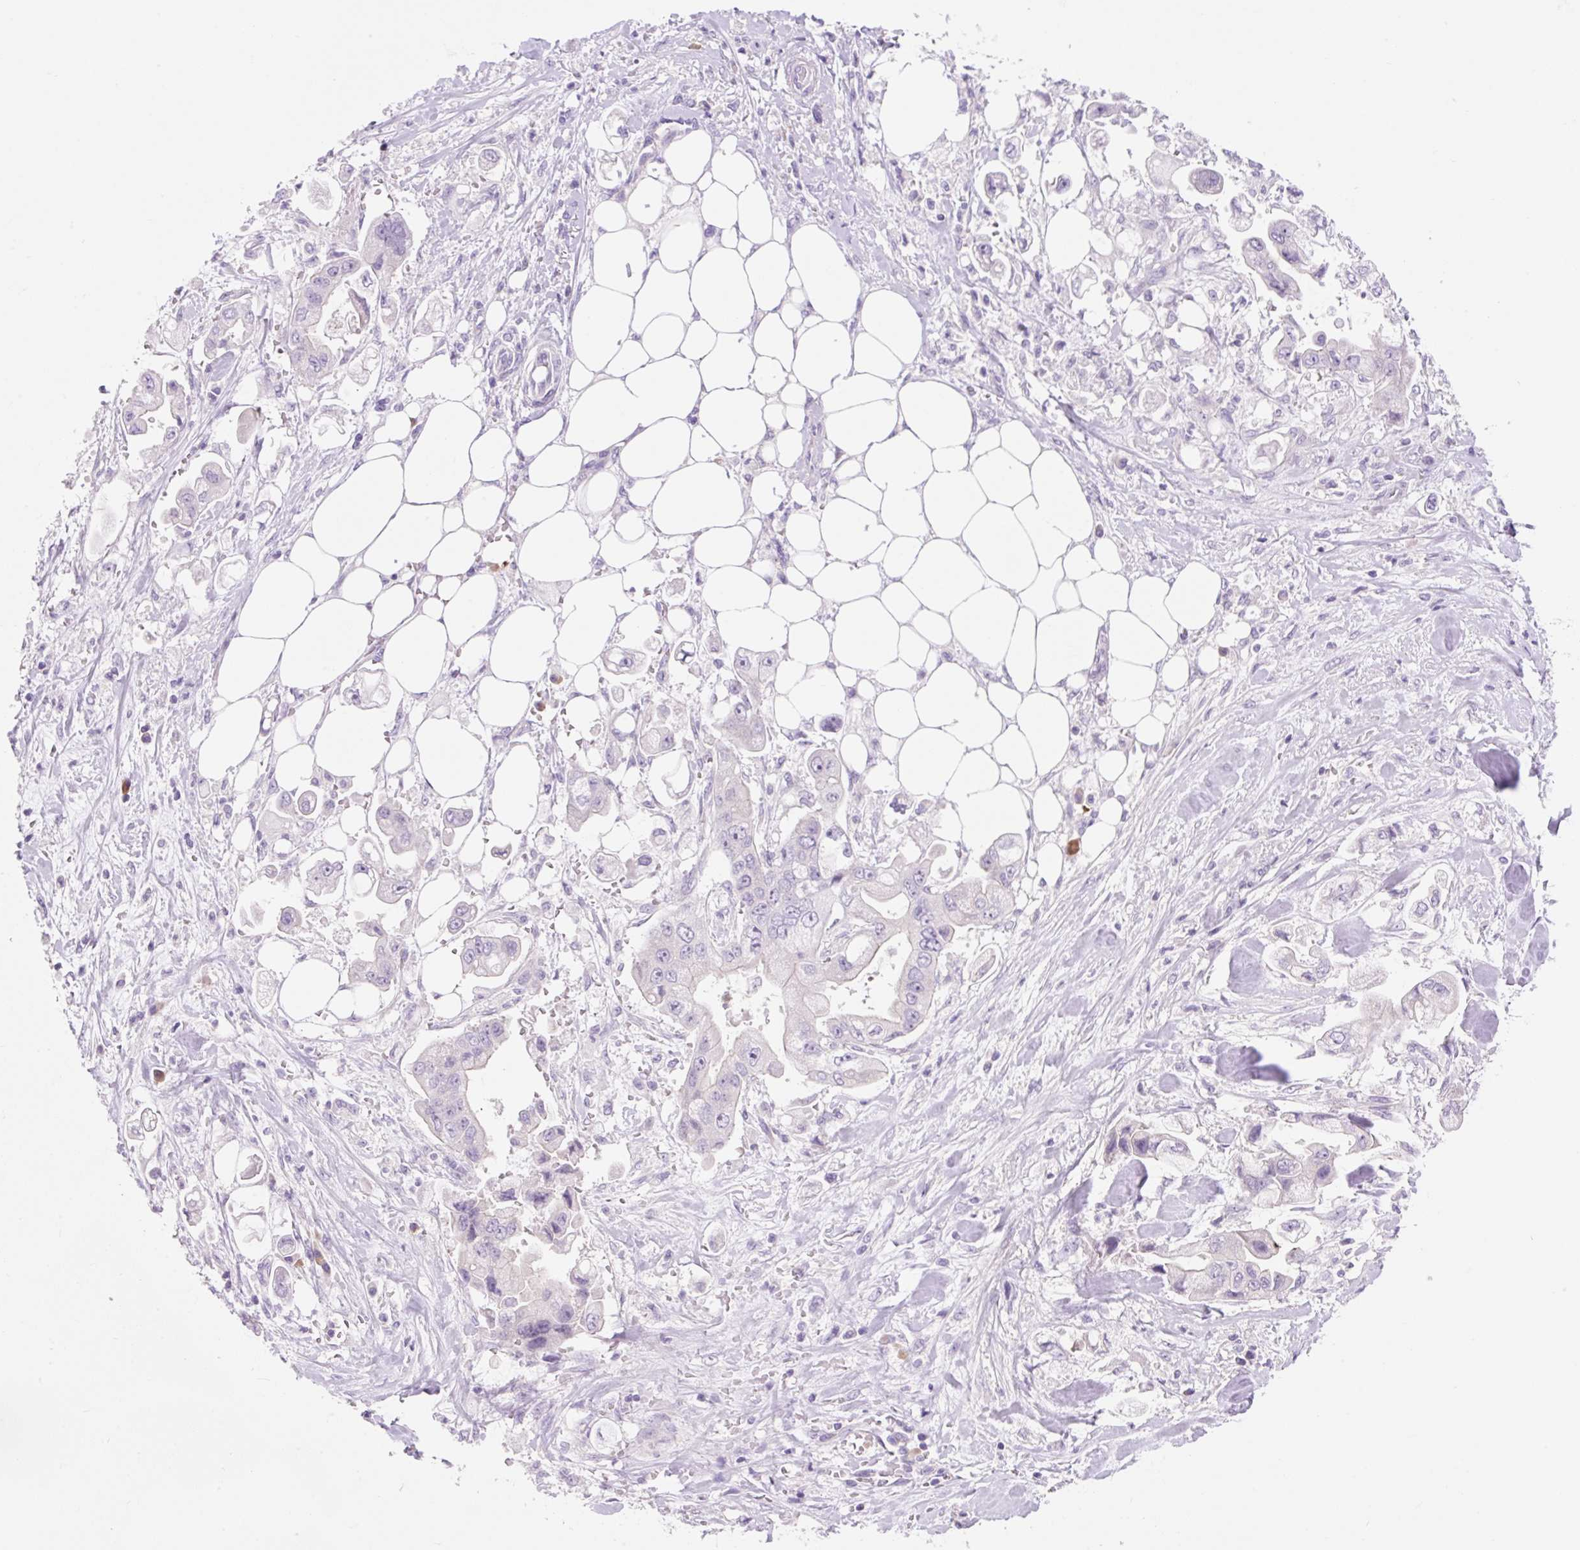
{"staining": {"intensity": "negative", "quantity": "none", "location": "none"}, "tissue": "stomach cancer", "cell_type": "Tumor cells", "image_type": "cancer", "snomed": [{"axis": "morphology", "description": "Adenocarcinoma, NOS"}, {"axis": "topography", "description": "Stomach"}], "caption": "A photomicrograph of stomach adenocarcinoma stained for a protein shows no brown staining in tumor cells.", "gene": "CELF6", "patient": {"sex": "male", "age": 62}}